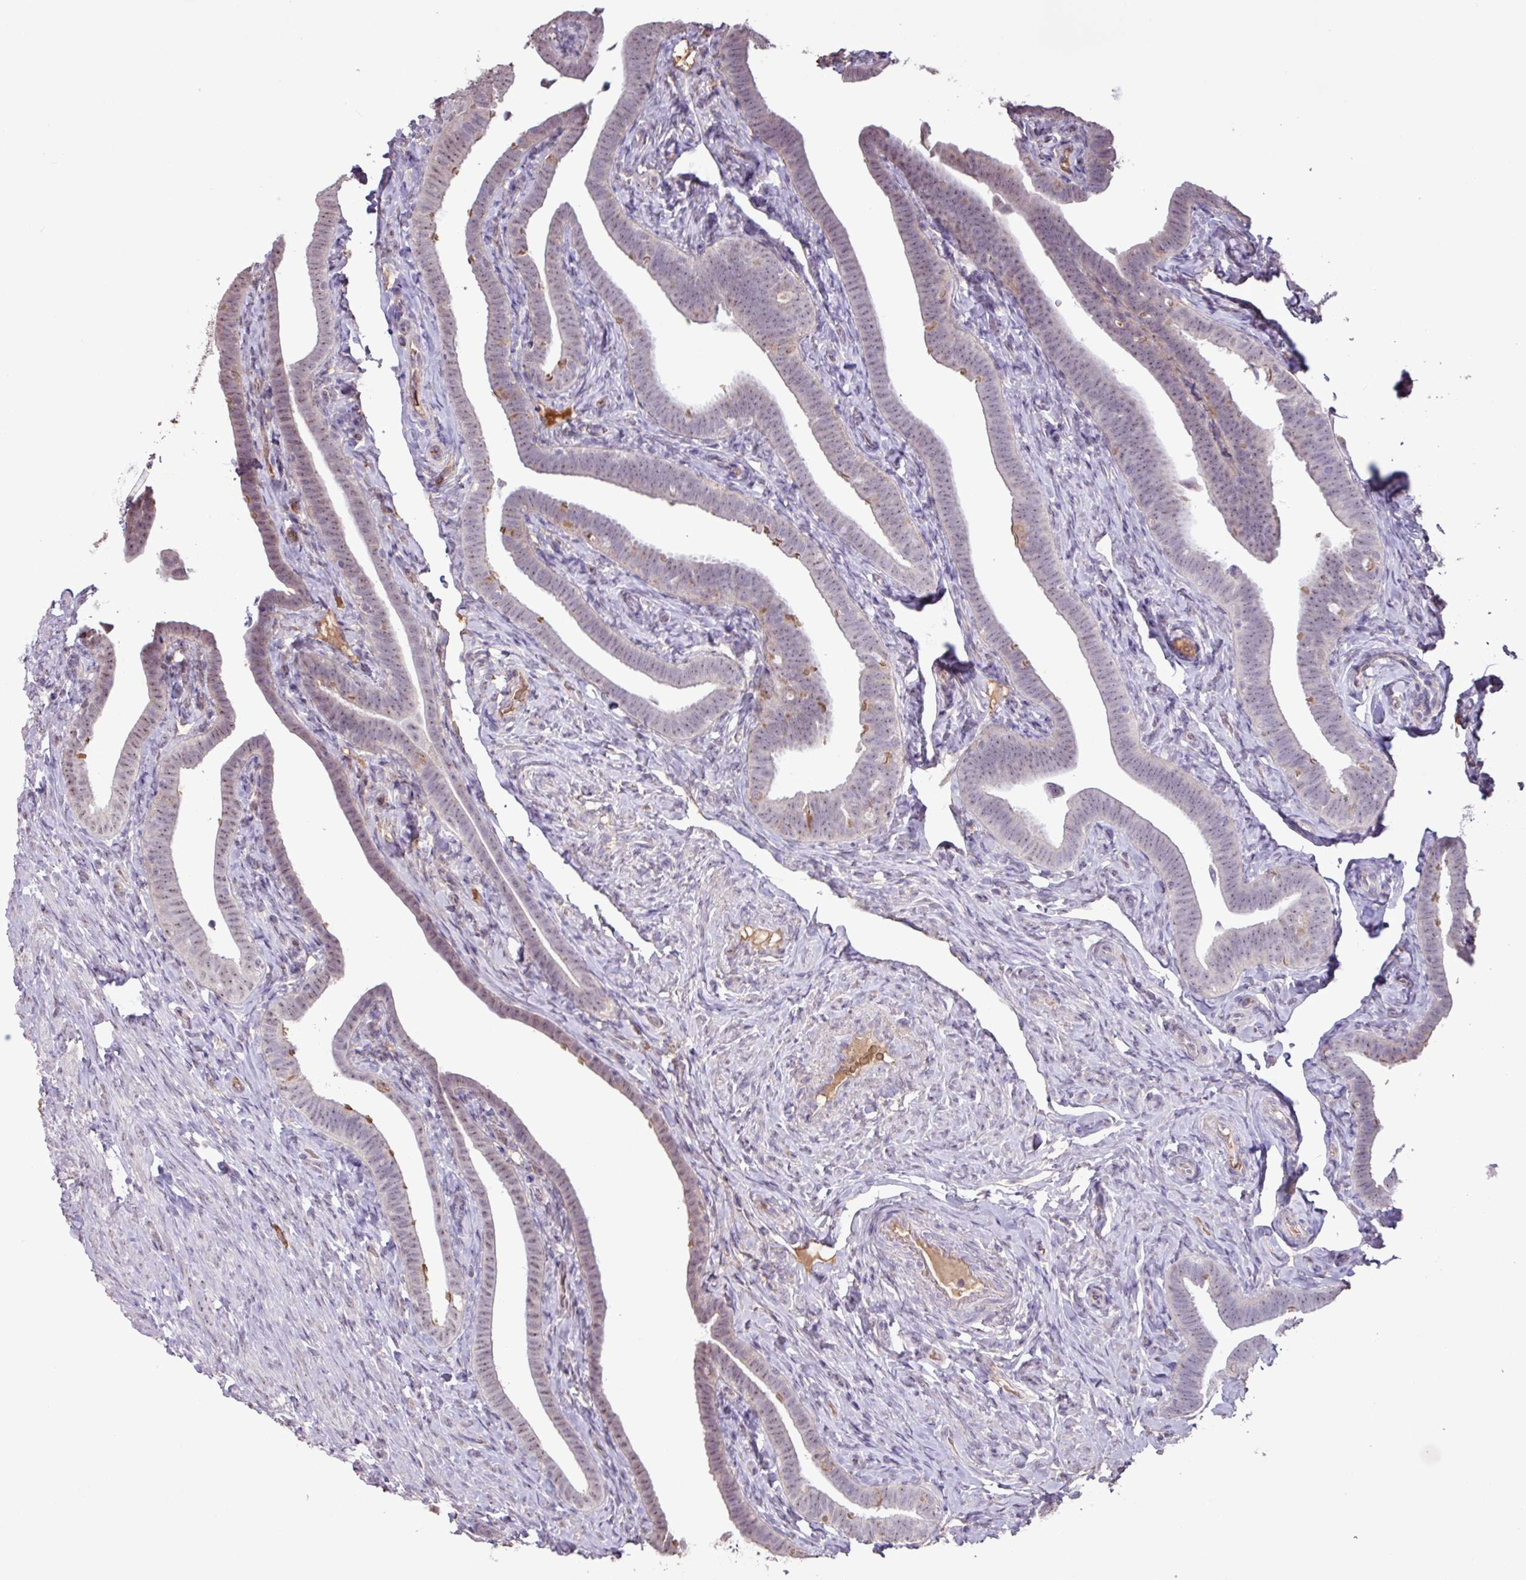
{"staining": {"intensity": "moderate", "quantity": "25%-75%", "location": "cytoplasmic/membranous,nuclear"}, "tissue": "fallopian tube", "cell_type": "Glandular cells", "image_type": "normal", "snomed": [{"axis": "morphology", "description": "Normal tissue, NOS"}, {"axis": "topography", "description": "Fallopian tube"}], "caption": "Immunohistochemistry micrograph of normal human fallopian tube stained for a protein (brown), which demonstrates medium levels of moderate cytoplasmic/membranous,nuclear staining in approximately 25%-75% of glandular cells.", "gene": "L3MBTL3", "patient": {"sex": "female", "age": 69}}